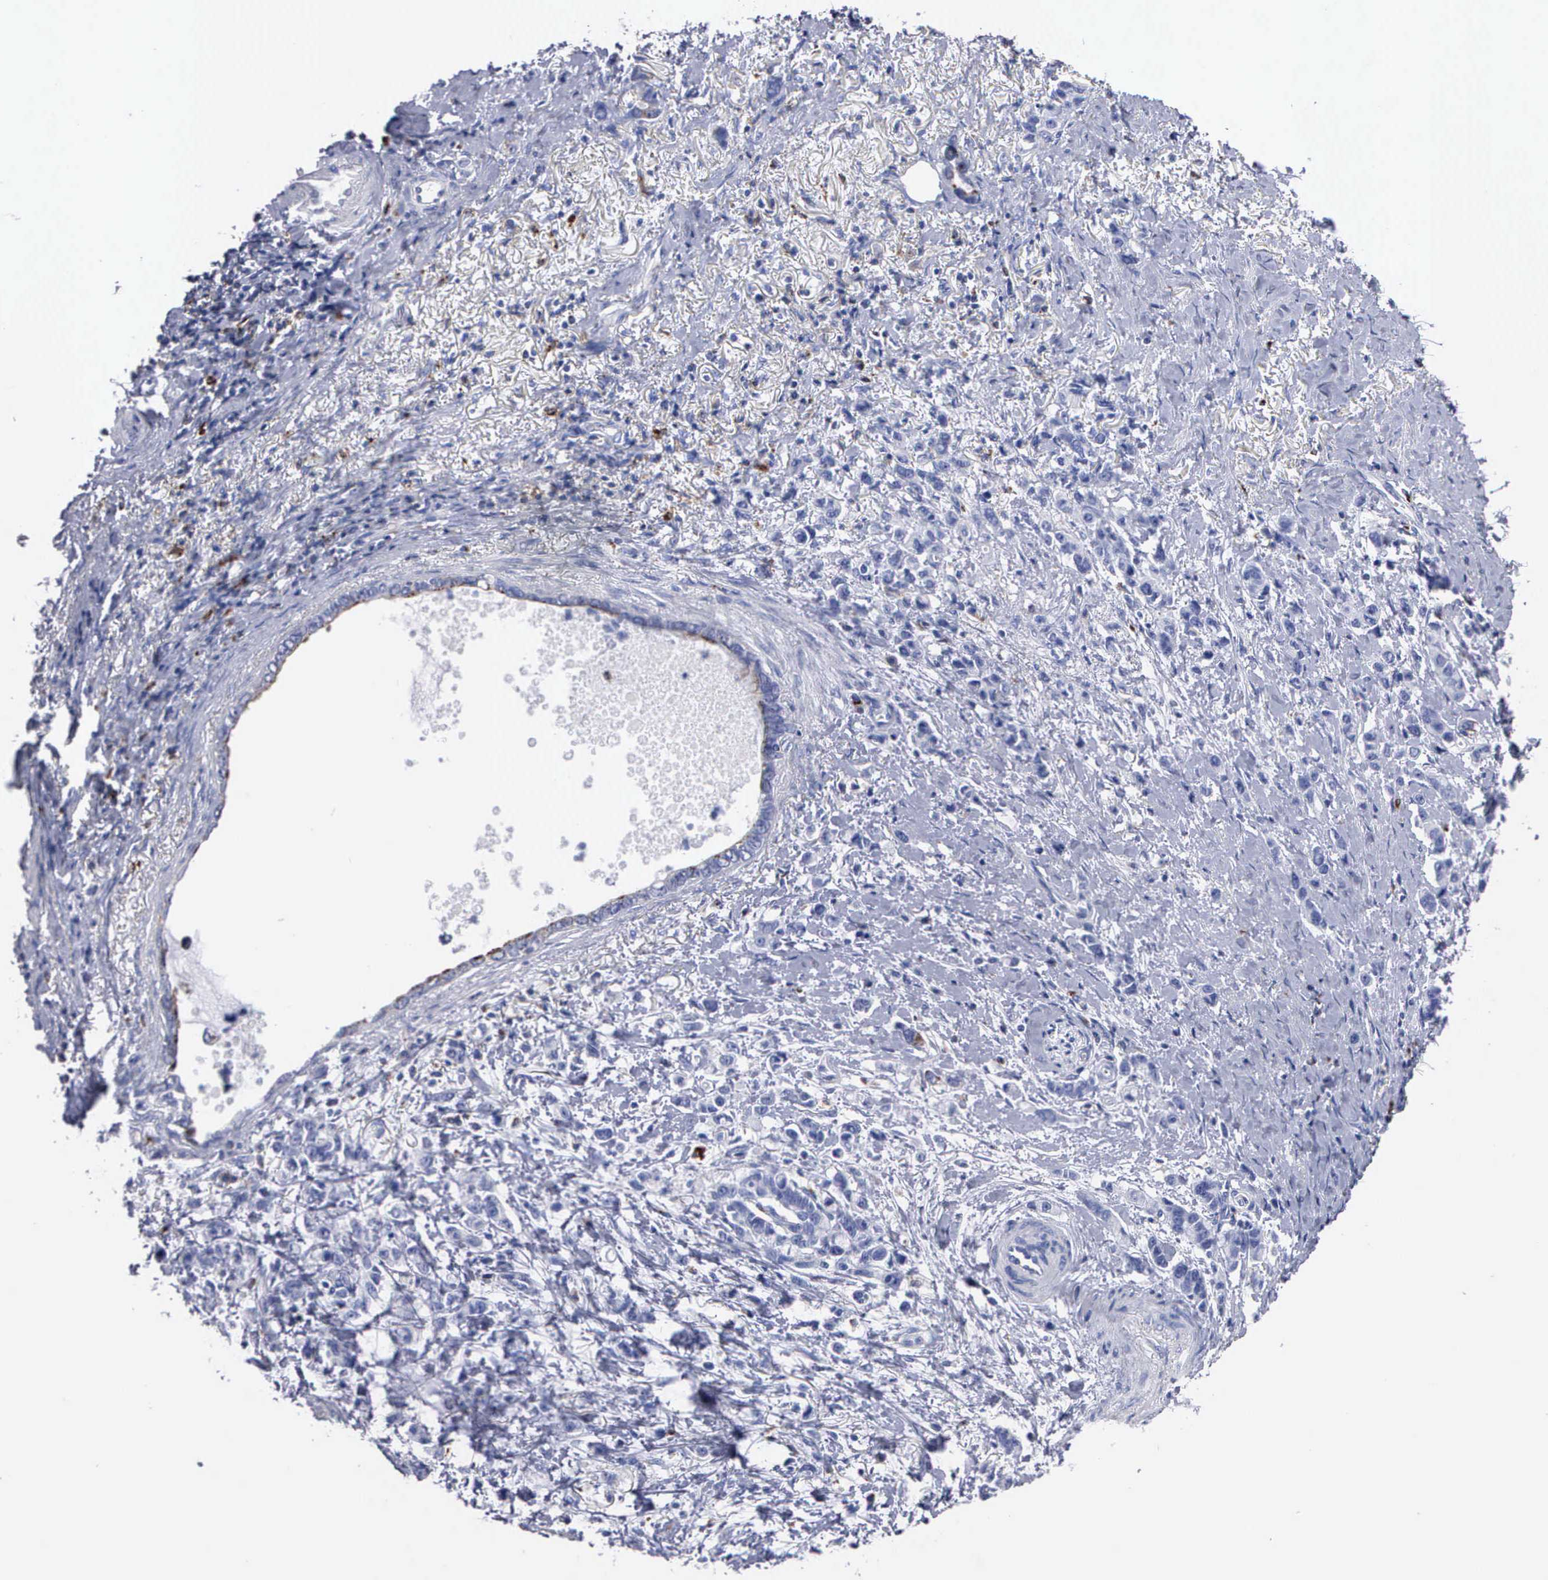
{"staining": {"intensity": "moderate", "quantity": "25%-75%", "location": "cytoplasmic/membranous"}, "tissue": "stomach cancer", "cell_type": "Tumor cells", "image_type": "cancer", "snomed": [{"axis": "morphology", "description": "Adenocarcinoma, NOS"}, {"axis": "topography", "description": "Stomach"}], "caption": "Protein expression analysis of human stomach adenocarcinoma reveals moderate cytoplasmic/membranous positivity in approximately 25%-75% of tumor cells.", "gene": "CTSH", "patient": {"sex": "male", "age": 78}}